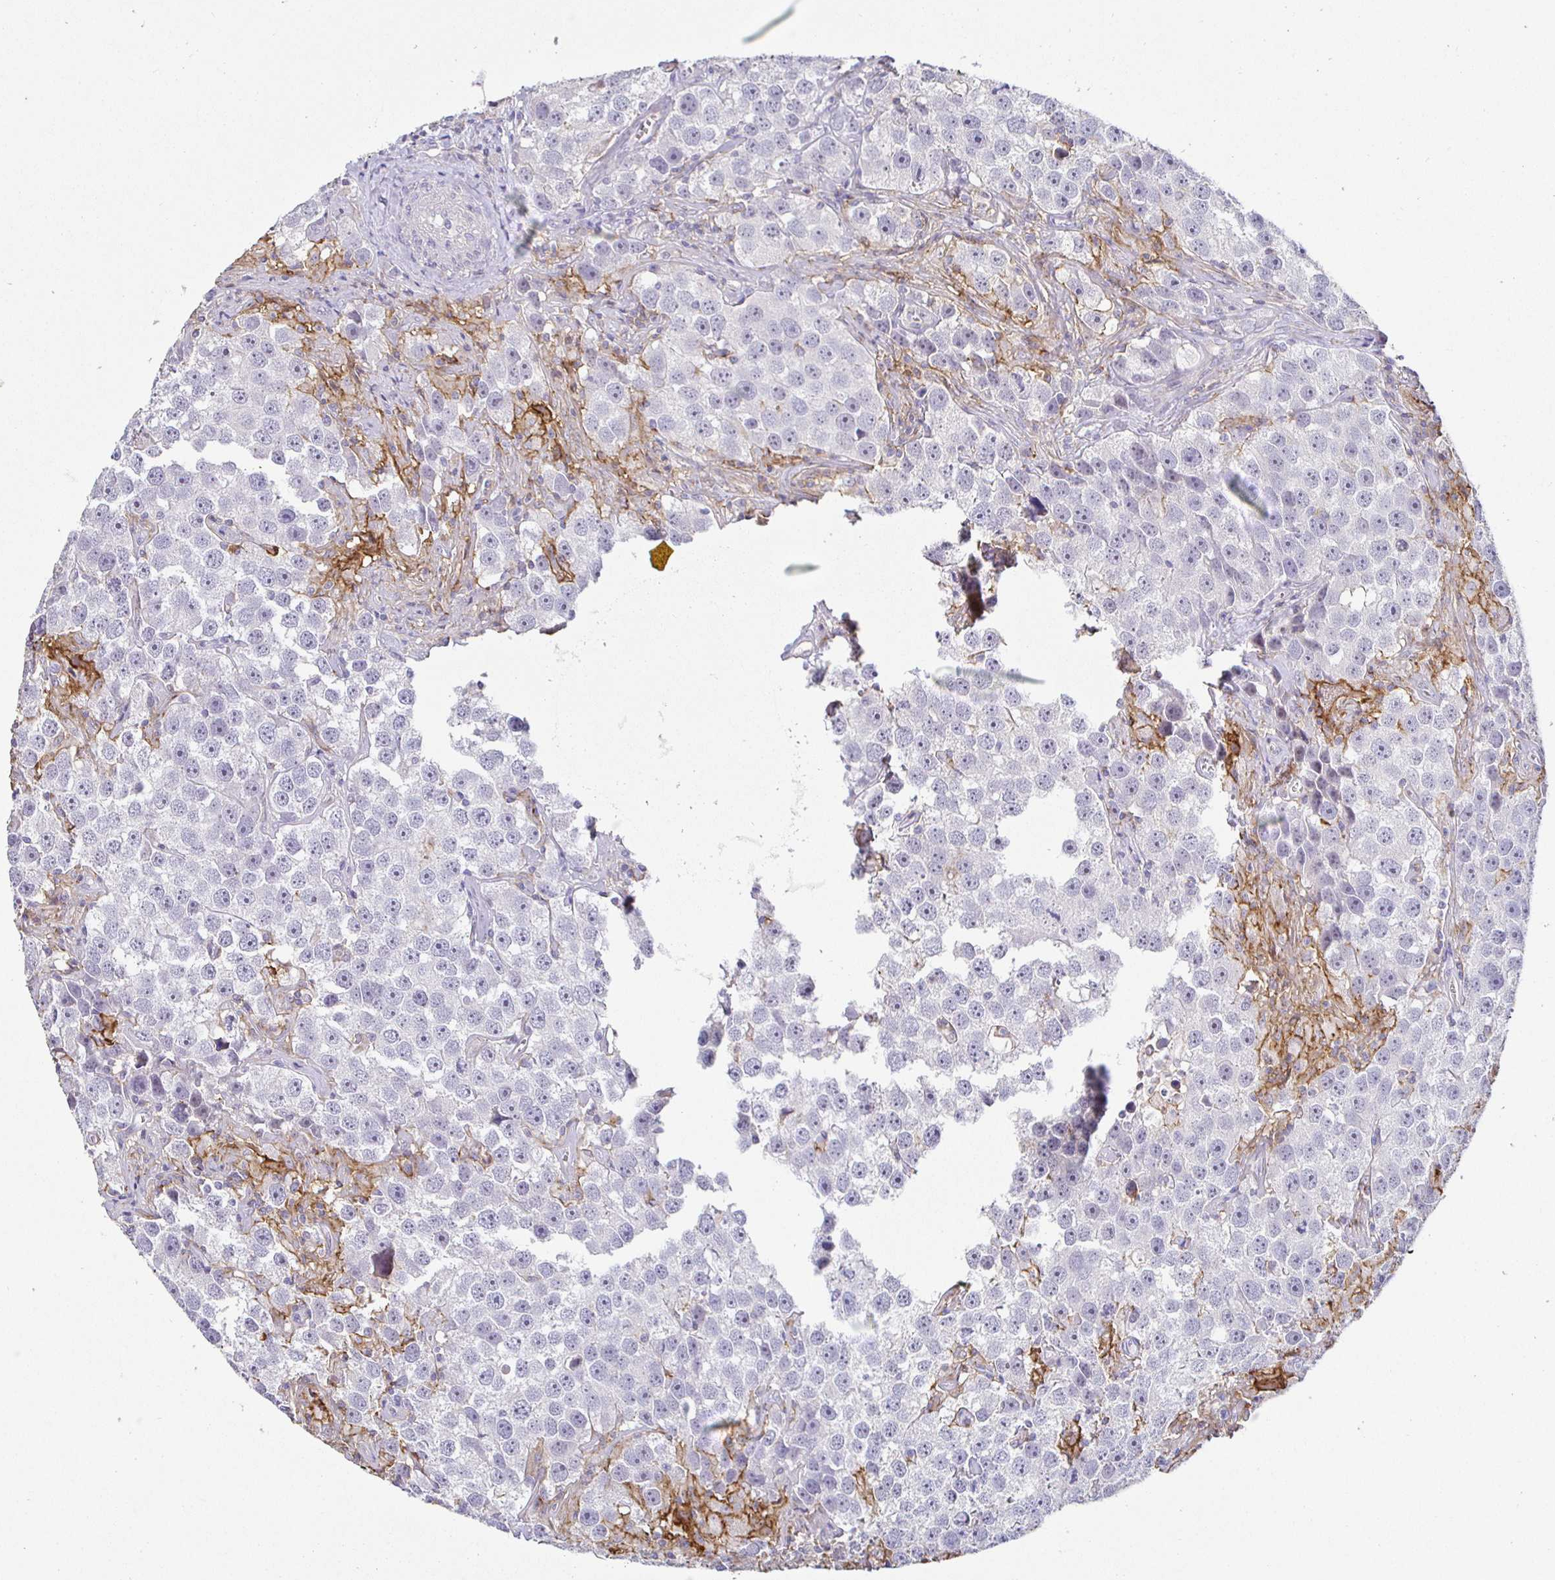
{"staining": {"intensity": "negative", "quantity": "none", "location": "none"}, "tissue": "testis cancer", "cell_type": "Tumor cells", "image_type": "cancer", "snomed": [{"axis": "morphology", "description": "Seminoma, NOS"}, {"axis": "topography", "description": "Testis"}], "caption": "High power microscopy histopathology image of an IHC micrograph of testis seminoma, revealing no significant positivity in tumor cells.", "gene": "SIRPA", "patient": {"sex": "male", "age": 49}}